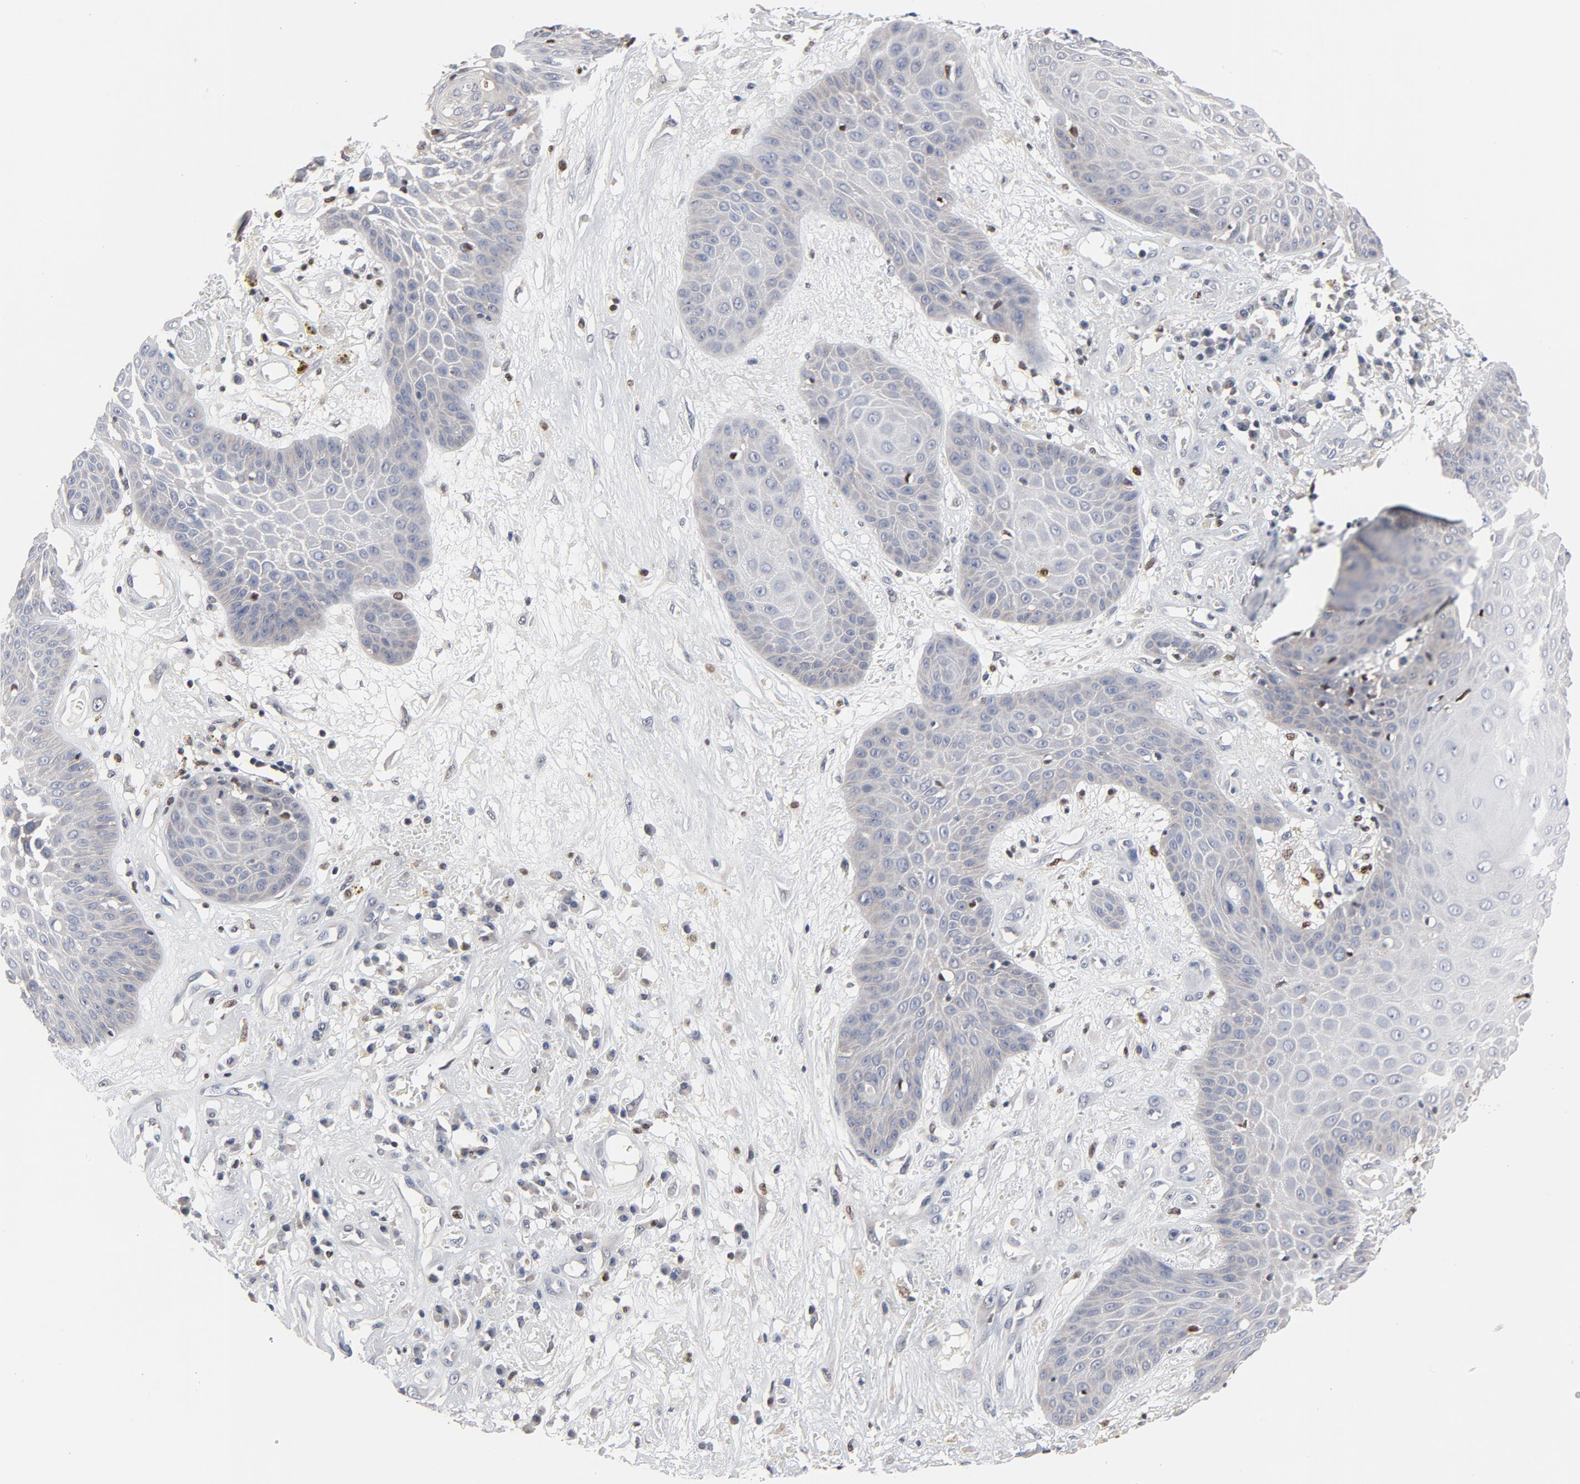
{"staining": {"intensity": "weak", "quantity": "<25%", "location": "cytoplasmic/membranous"}, "tissue": "skin cancer", "cell_type": "Tumor cells", "image_type": "cancer", "snomed": [{"axis": "morphology", "description": "Squamous cell carcinoma, NOS"}, {"axis": "topography", "description": "Skin"}], "caption": "The histopathology image exhibits no significant positivity in tumor cells of skin cancer.", "gene": "NFKB1", "patient": {"sex": "male", "age": 65}}